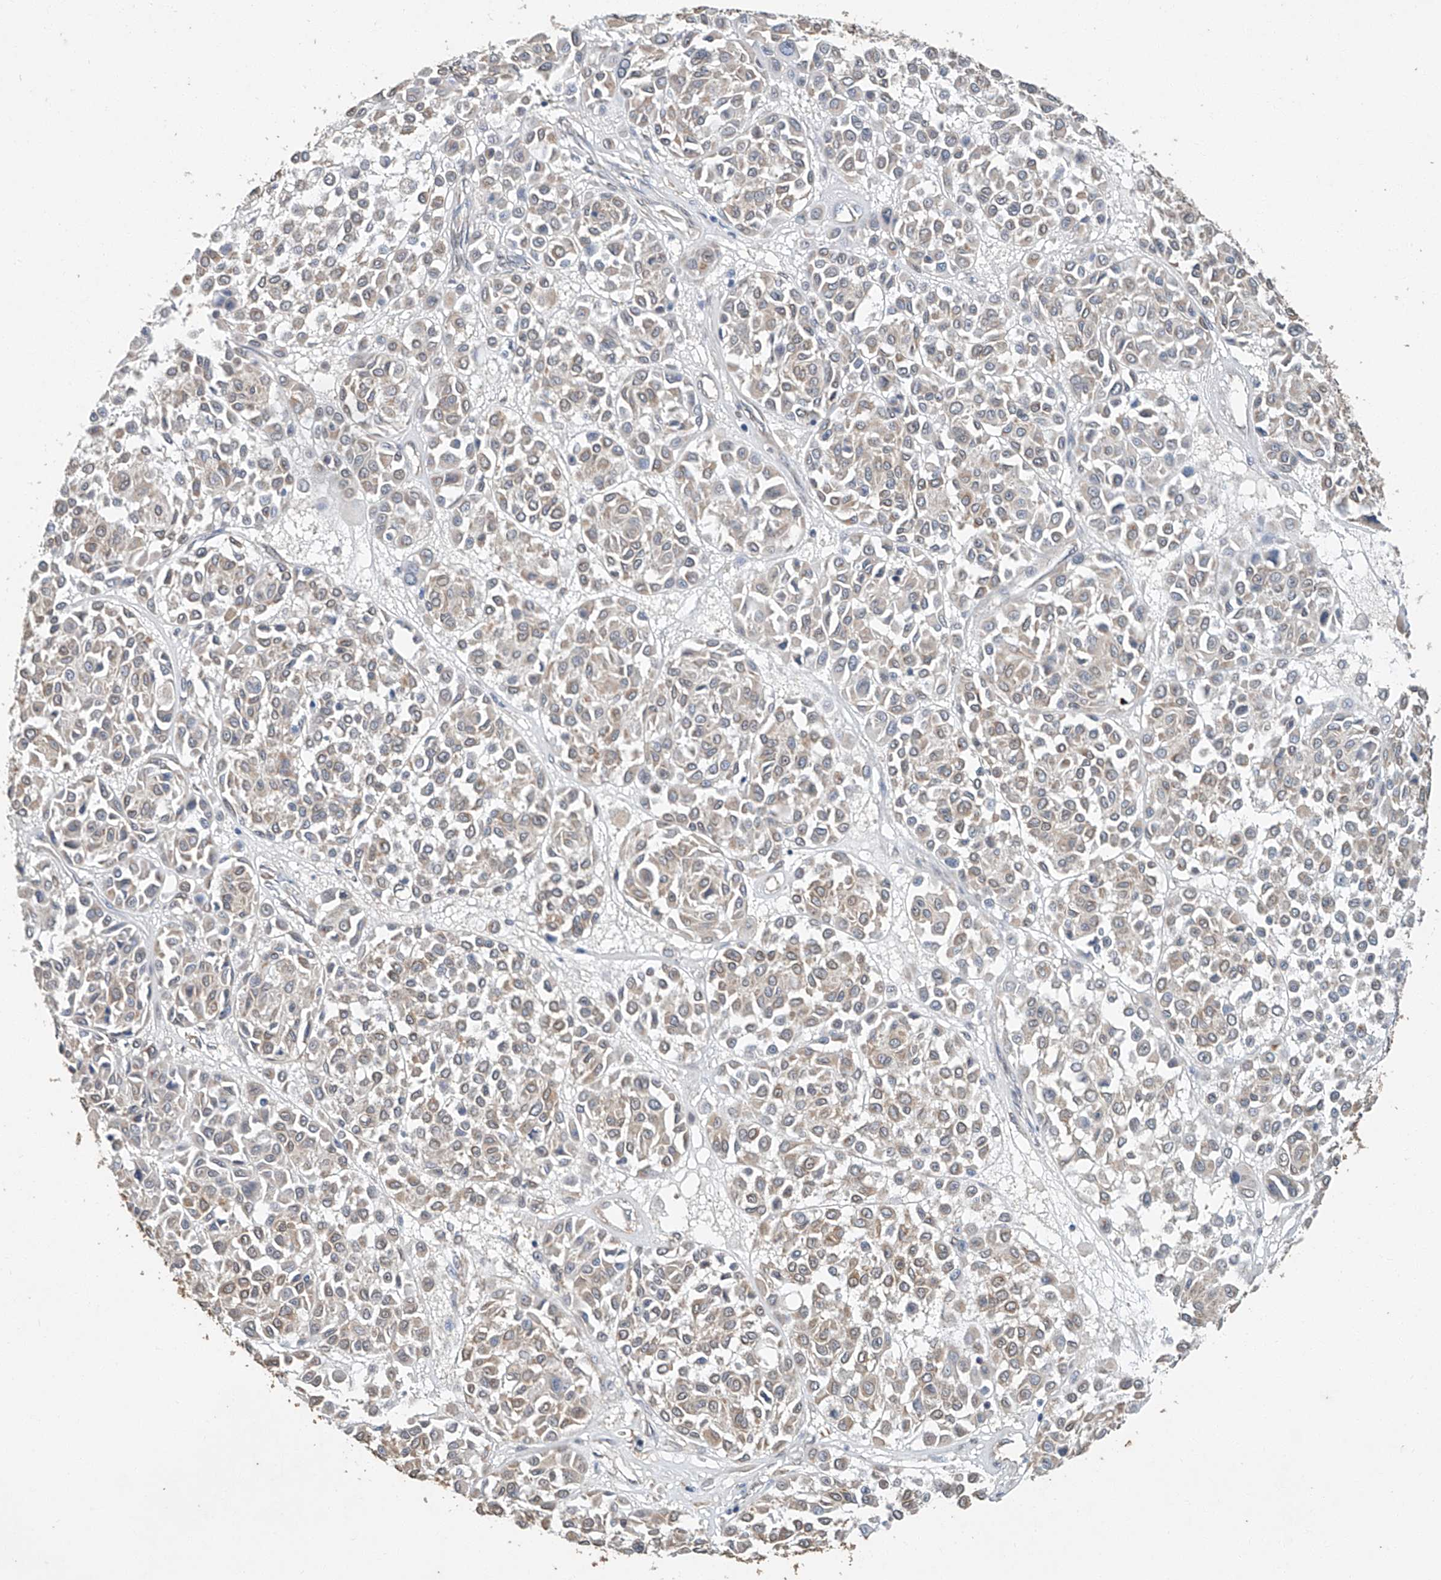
{"staining": {"intensity": "weak", "quantity": "25%-75%", "location": "cytoplasmic/membranous"}, "tissue": "melanoma", "cell_type": "Tumor cells", "image_type": "cancer", "snomed": [{"axis": "morphology", "description": "Malignant melanoma, Metastatic site"}, {"axis": "topography", "description": "Soft tissue"}], "caption": "Immunohistochemistry of human melanoma exhibits low levels of weak cytoplasmic/membranous expression in about 25%-75% of tumor cells.", "gene": "CERS4", "patient": {"sex": "male", "age": 41}}